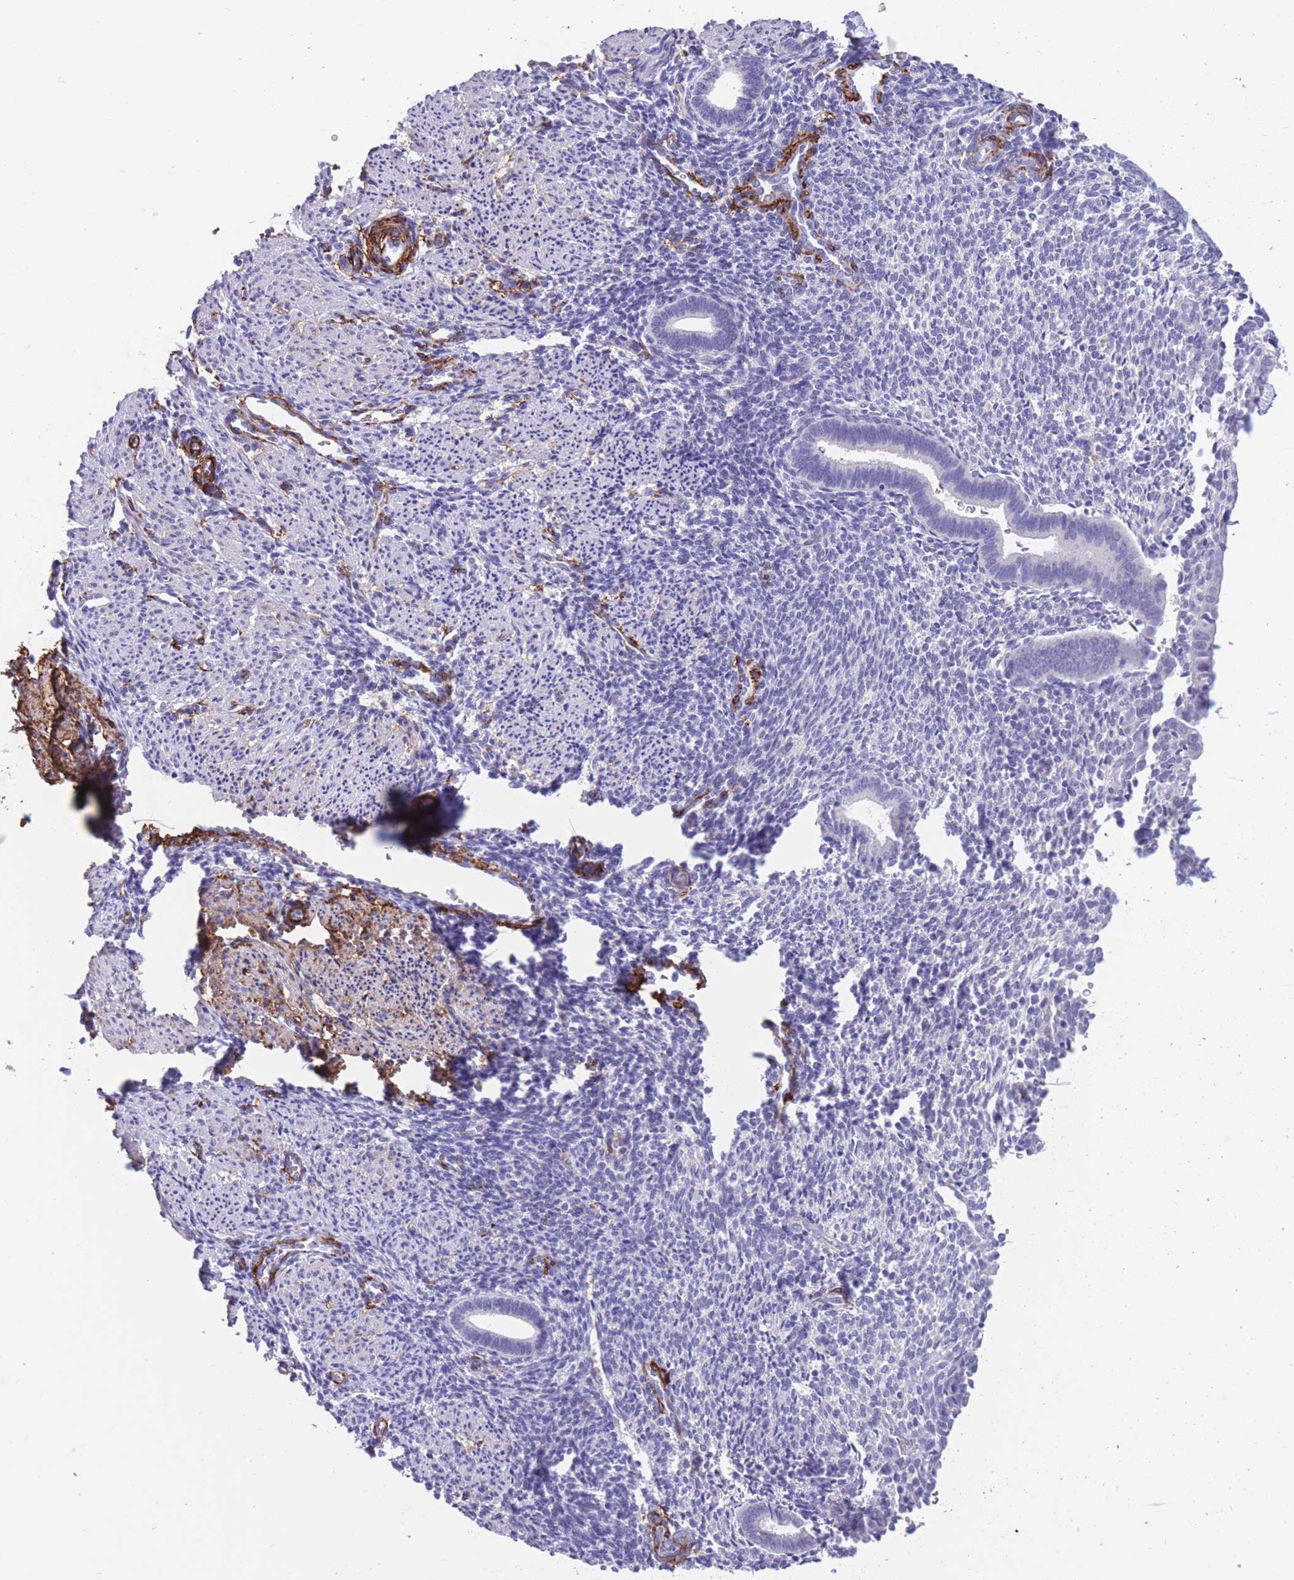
{"staining": {"intensity": "negative", "quantity": "none", "location": "none"}, "tissue": "endometrium", "cell_type": "Cells in endometrial stroma", "image_type": "normal", "snomed": [{"axis": "morphology", "description": "Normal tissue, NOS"}, {"axis": "topography", "description": "Endometrium"}], "caption": "Human endometrium stained for a protein using immunohistochemistry (IHC) shows no staining in cells in endometrial stroma.", "gene": "DPYD", "patient": {"sex": "female", "age": 32}}